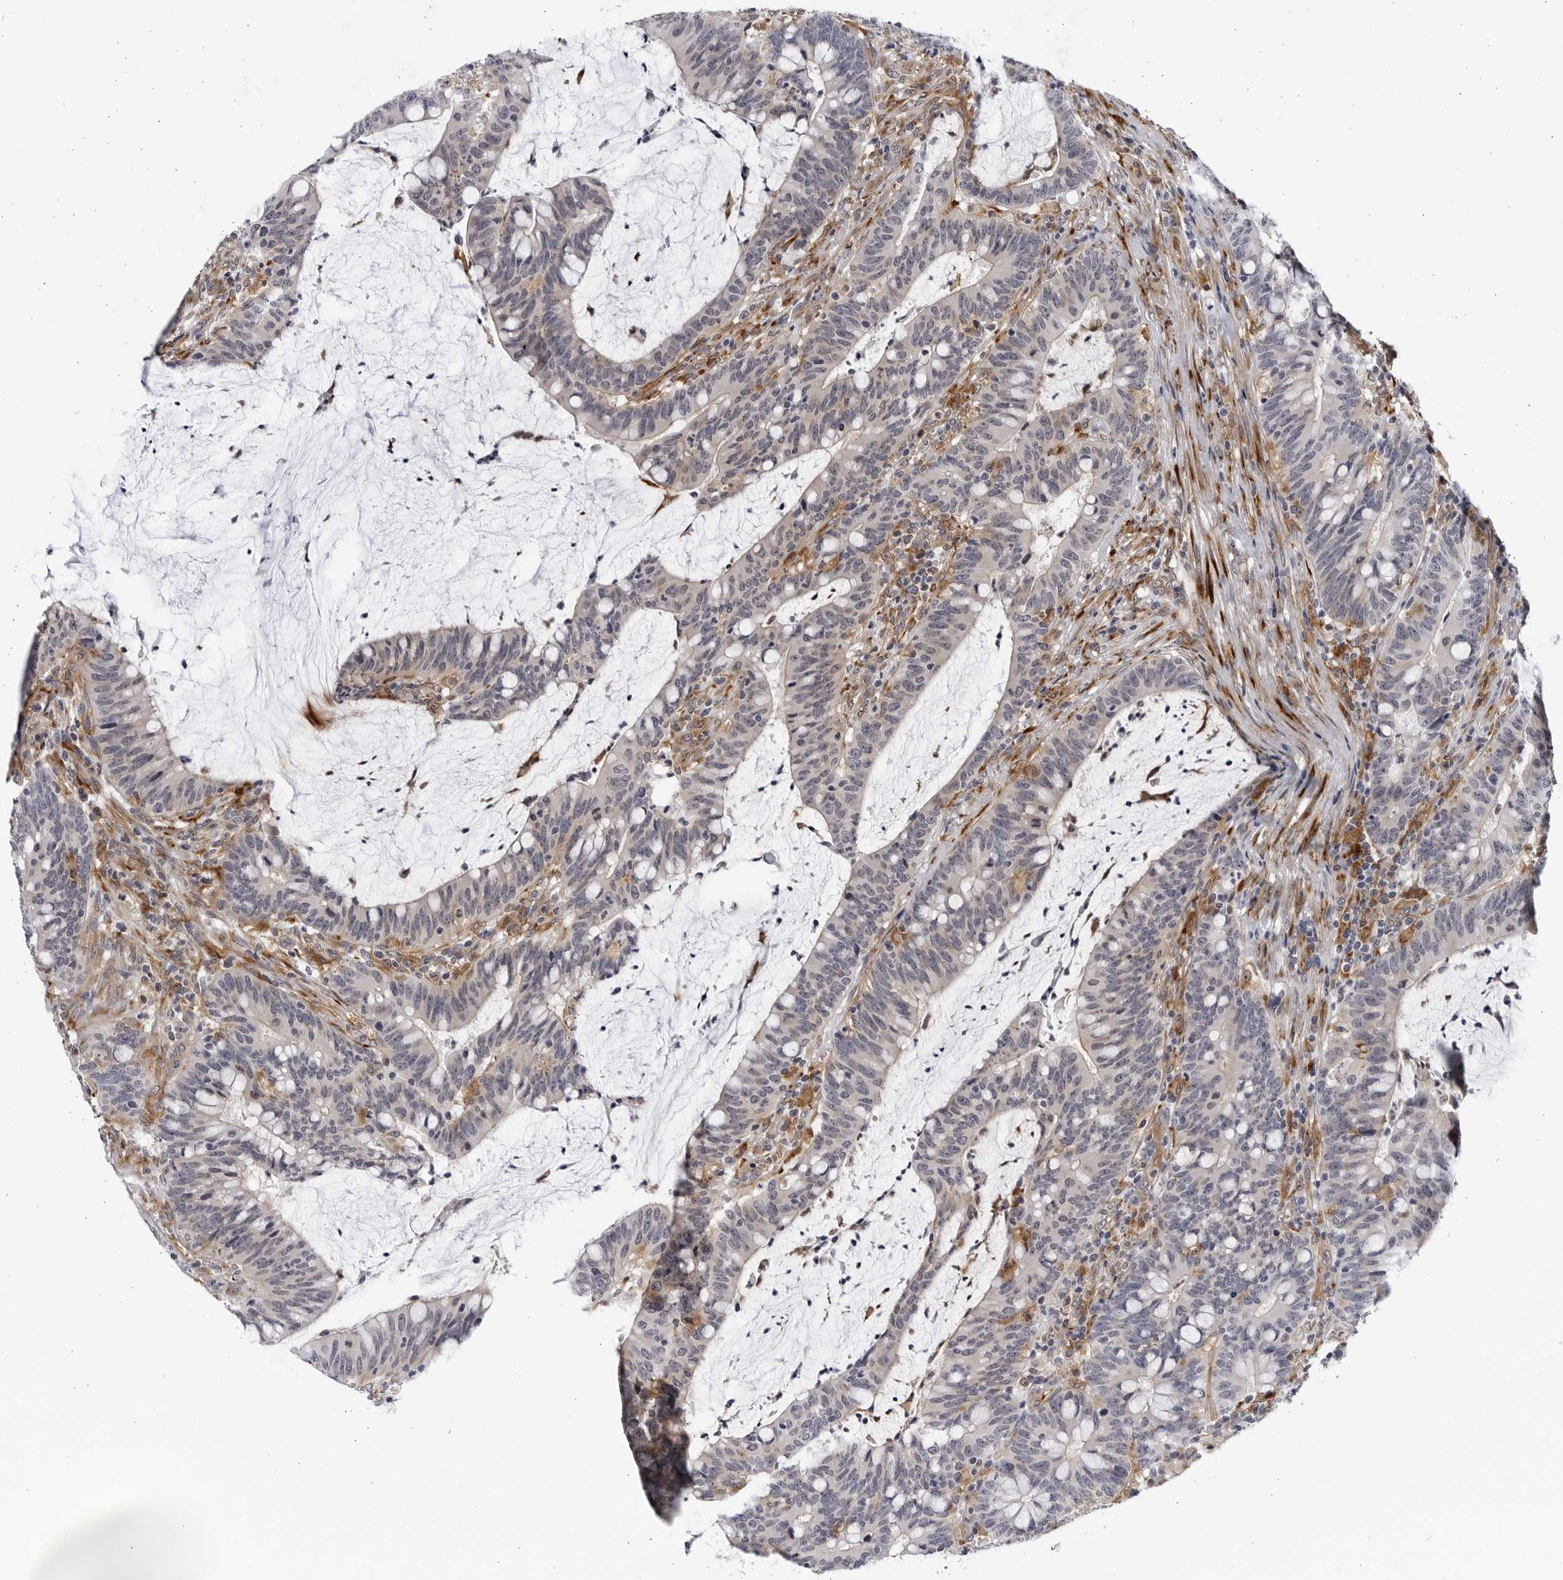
{"staining": {"intensity": "weak", "quantity": "25%-75%", "location": "cytoplasmic/membranous"}, "tissue": "colorectal cancer", "cell_type": "Tumor cells", "image_type": "cancer", "snomed": [{"axis": "morphology", "description": "Adenocarcinoma, NOS"}, {"axis": "topography", "description": "Colon"}], "caption": "Colorectal adenocarcinoma tissue demonstrates weak cytoplasmic/membranous positivity in approximately 25%-75% of tumor cells, visualized by immunohistochemistry. The staining was performed using DAB (3,3'-diaminobenzidine), with brown indicating positive protein expression. Nuclei are stained blue with hematoxylin.", "gene": "BMP2K", "patient": {"sex": "female", "age": 66}}